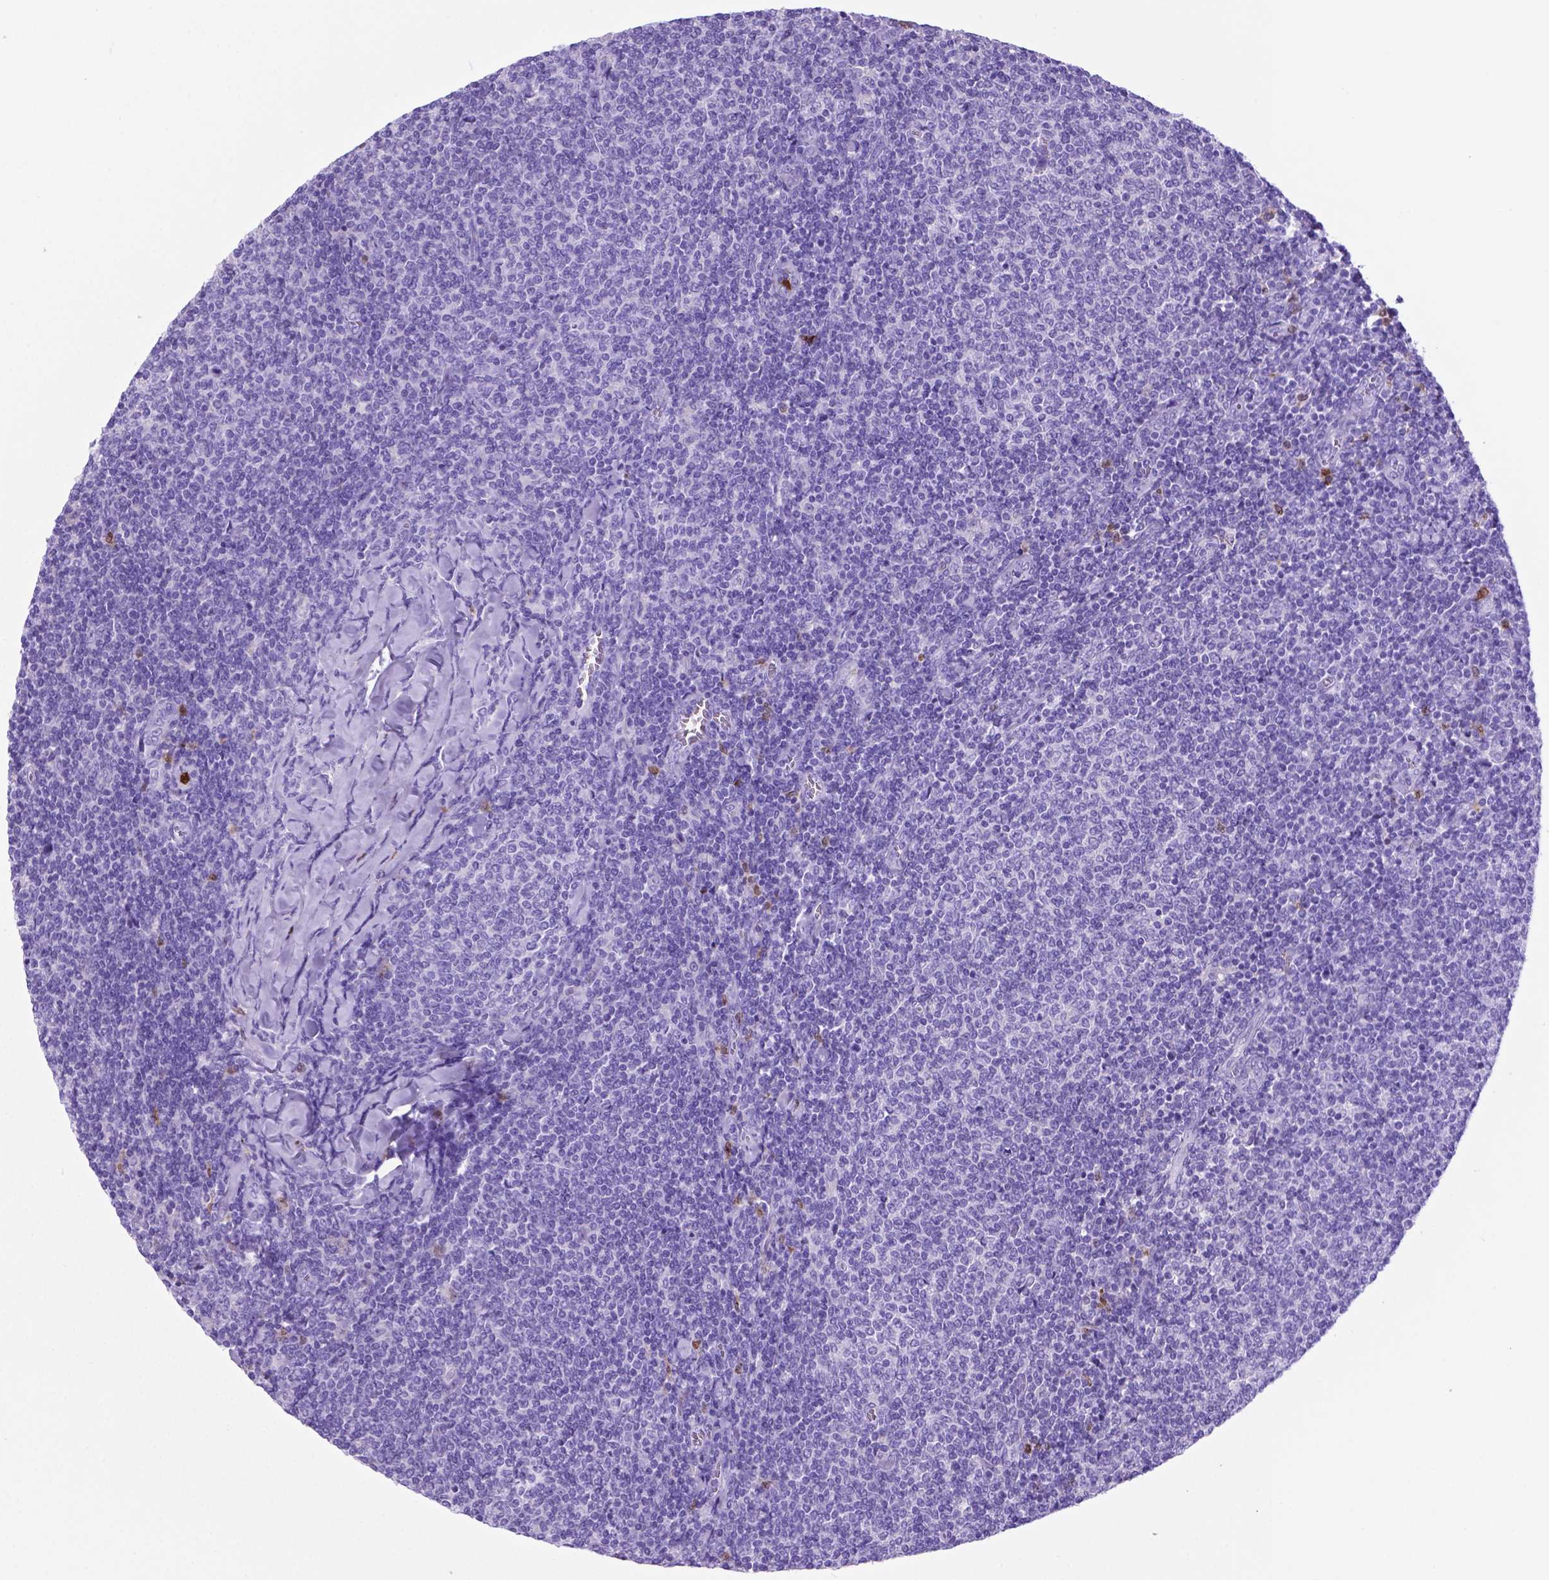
{"staining": {"intensity": "negative", "quantity": "none", "location": "none"}, "tissue": "lymphoma", "cell_type": "Tumor cells", "image_type": "cancer", "snomed": [{"axis": "morphology", "description": "Malignant lymphoma, non-Hodgkin's type, Low grade"}, {"axis": "topography", "description": "Lymph node"}], "caption": "High magnification brightfield microscopy of lymphoma stained with DAB (brown) and counterstained with hematoxylin (blue): tumor cells show no significant expression.", "gene": "LZTR1", "patient": {"sex": "male", "age": 52}}